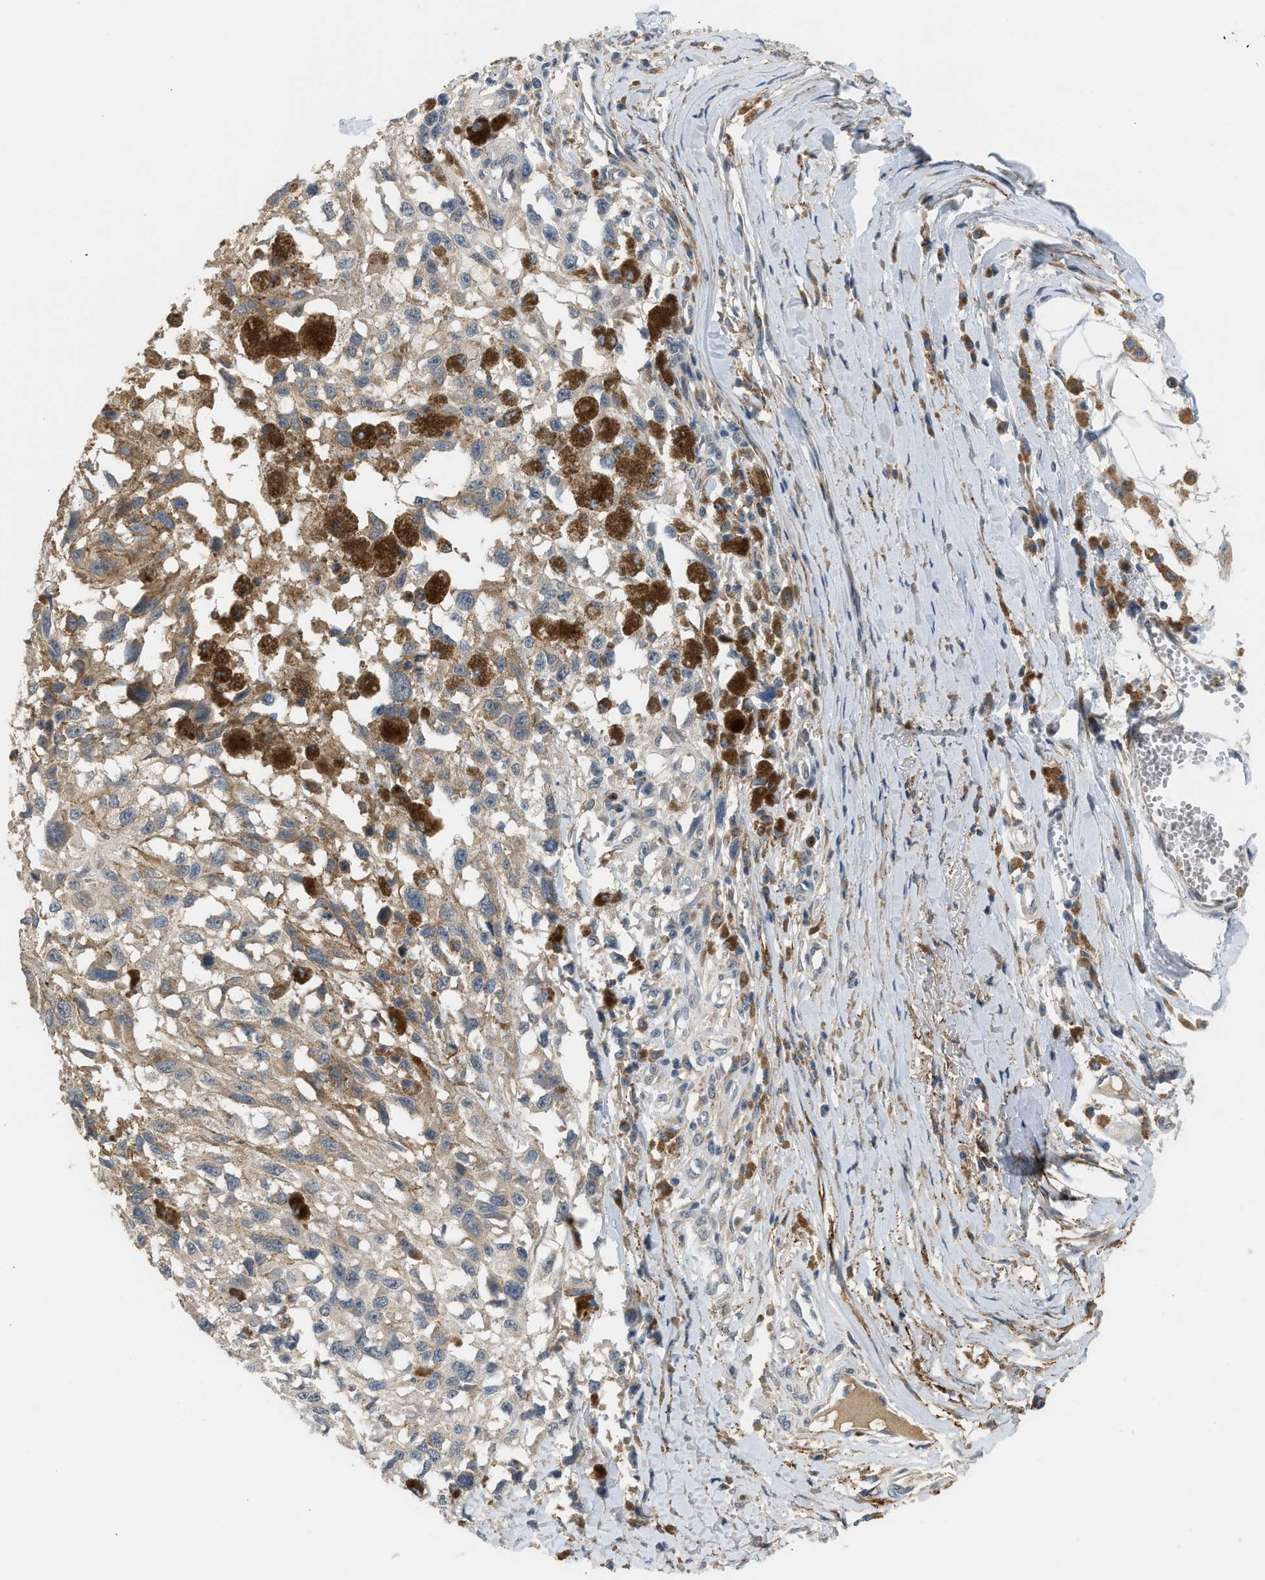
{"staining": {"intensity": "weak", "quantity": ">75%", "location": "cytoplasmic/membranous"}, "tissue": "melanoma", "cell_type": "Tumor cells", "image_type": "cancer", "snomed": [{"axis": "morphology", "description": "Malignant melanoma, Metastatic site"}, {"axis": "topography", "description": "Lymph node"}], "caption": "Malignant melanoma (metastatic site) was stained to show a protein in brown. There is low levels of weak cytoplasmic/membranous expression in about >75% of tumor cells.", "gene": "RHBDF2", "patient": {"sex": "male", "age": 59}}